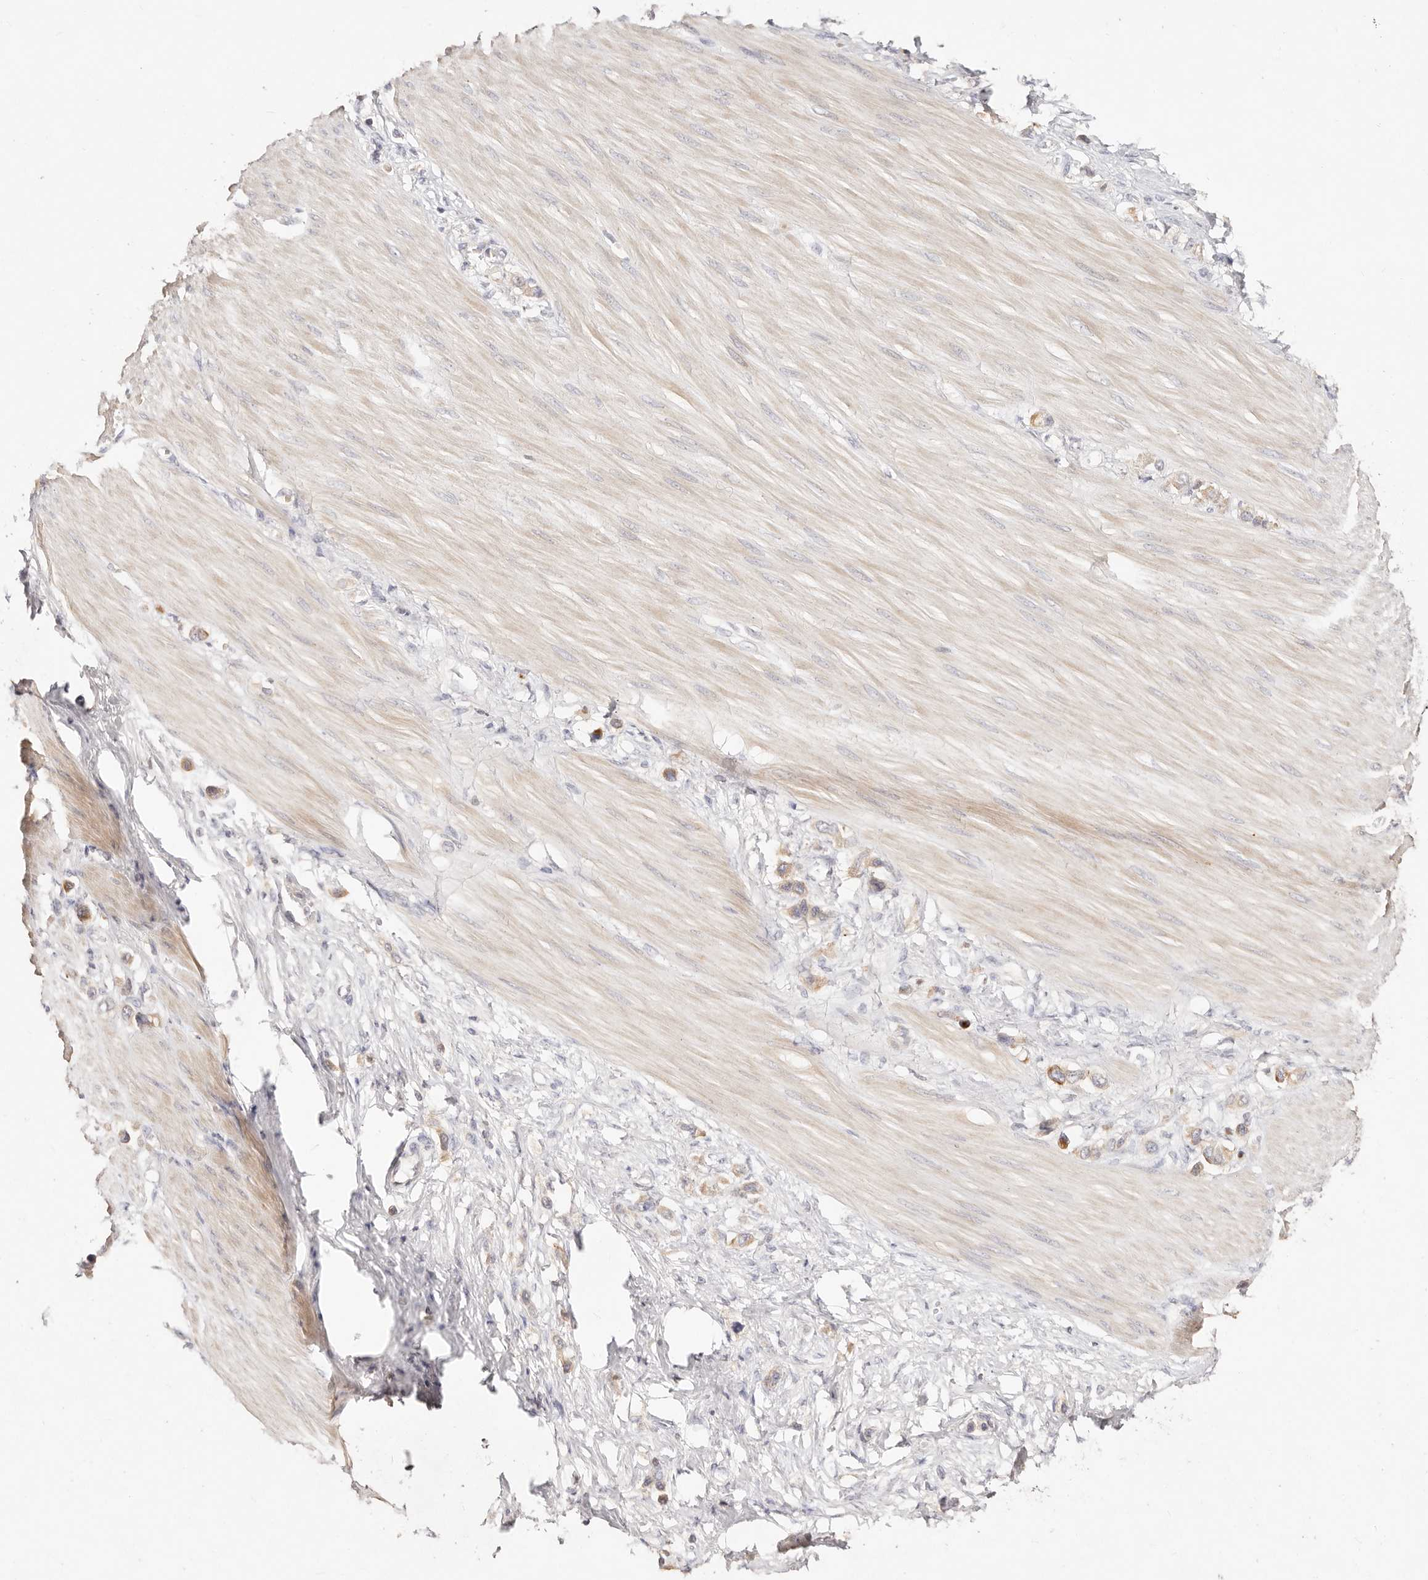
{"staining": {"intensity": "weak", "quantity": "<25%", "location": "cytoplasmic/membranous"}, "tissue": "stomach cancer", "cell_type": "Tumor cells", "image_type": "cancer", "snomed": [{"axis": "morphology", "description": "Adenocarcinoma, NOS"}, {"axis": "topography", "description": "Stomach"}], "caption": "A micrograph of human stomach adenocarcinoma is negative for staining in tumor cells.", "gene": "CXADR", "patient": {"sex": "female", "age": 65}}